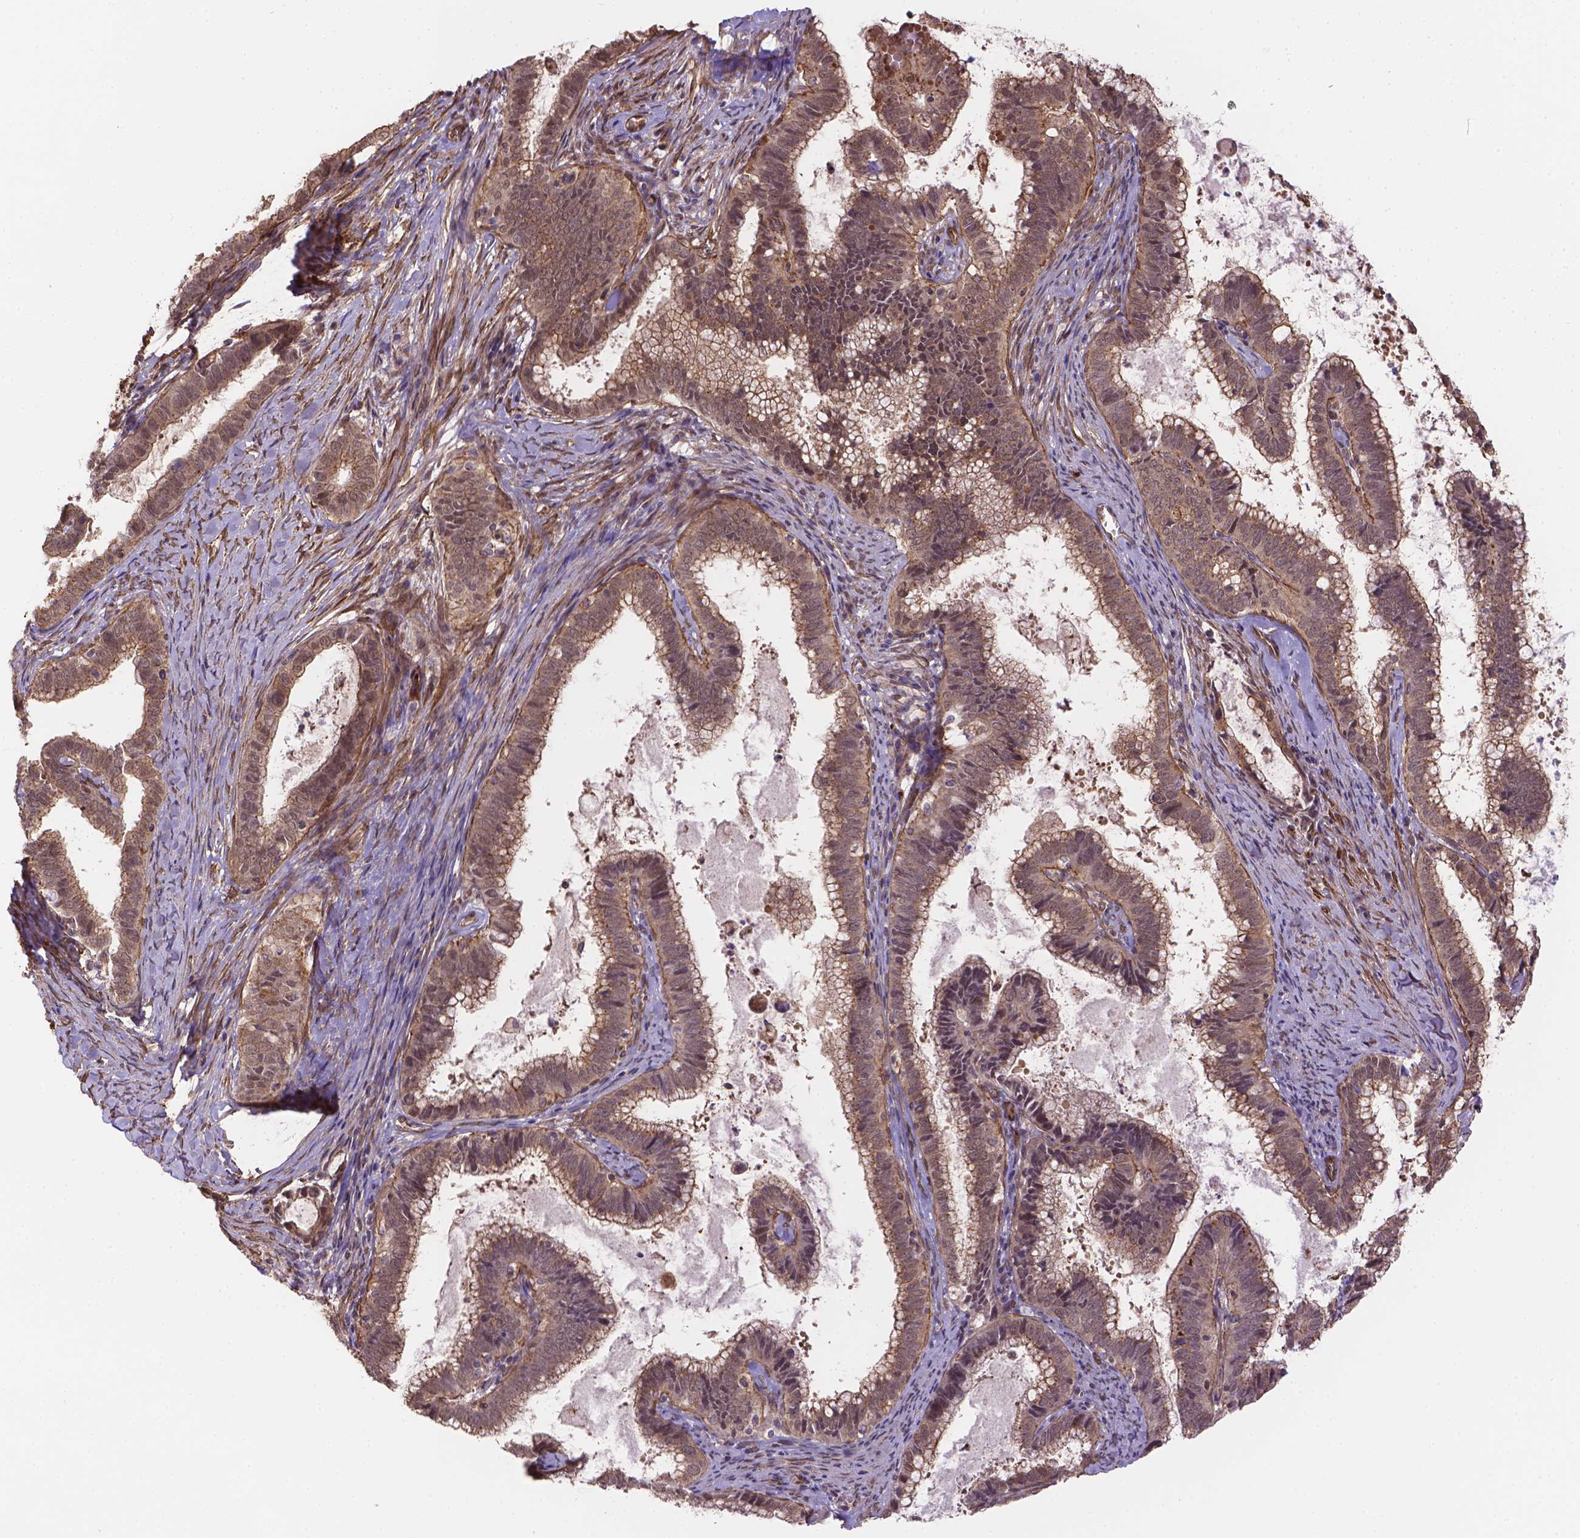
{"staining": {"intensity": "moderate", "quantity": ">75%", "location": "cytoplasmic/membranous"}, "tissue": "cervical cancer", "cell_type": "Tumor cells", "image_type": "cancer", "snomed": [{"axis": "morphology", "description": "Adenocarcinoma, NOS"}, {"axis": "topography", "description": "Cervix"}], "caption": "There is medium levels of moderate cytoplasmic/membranous expression in tumor cells of adenocarcinoma (cervical), as demonstrated by immunohistochemical staining (brown color).", "gene": "YAP1", "patient": {"sex": "female", "age": 61}}